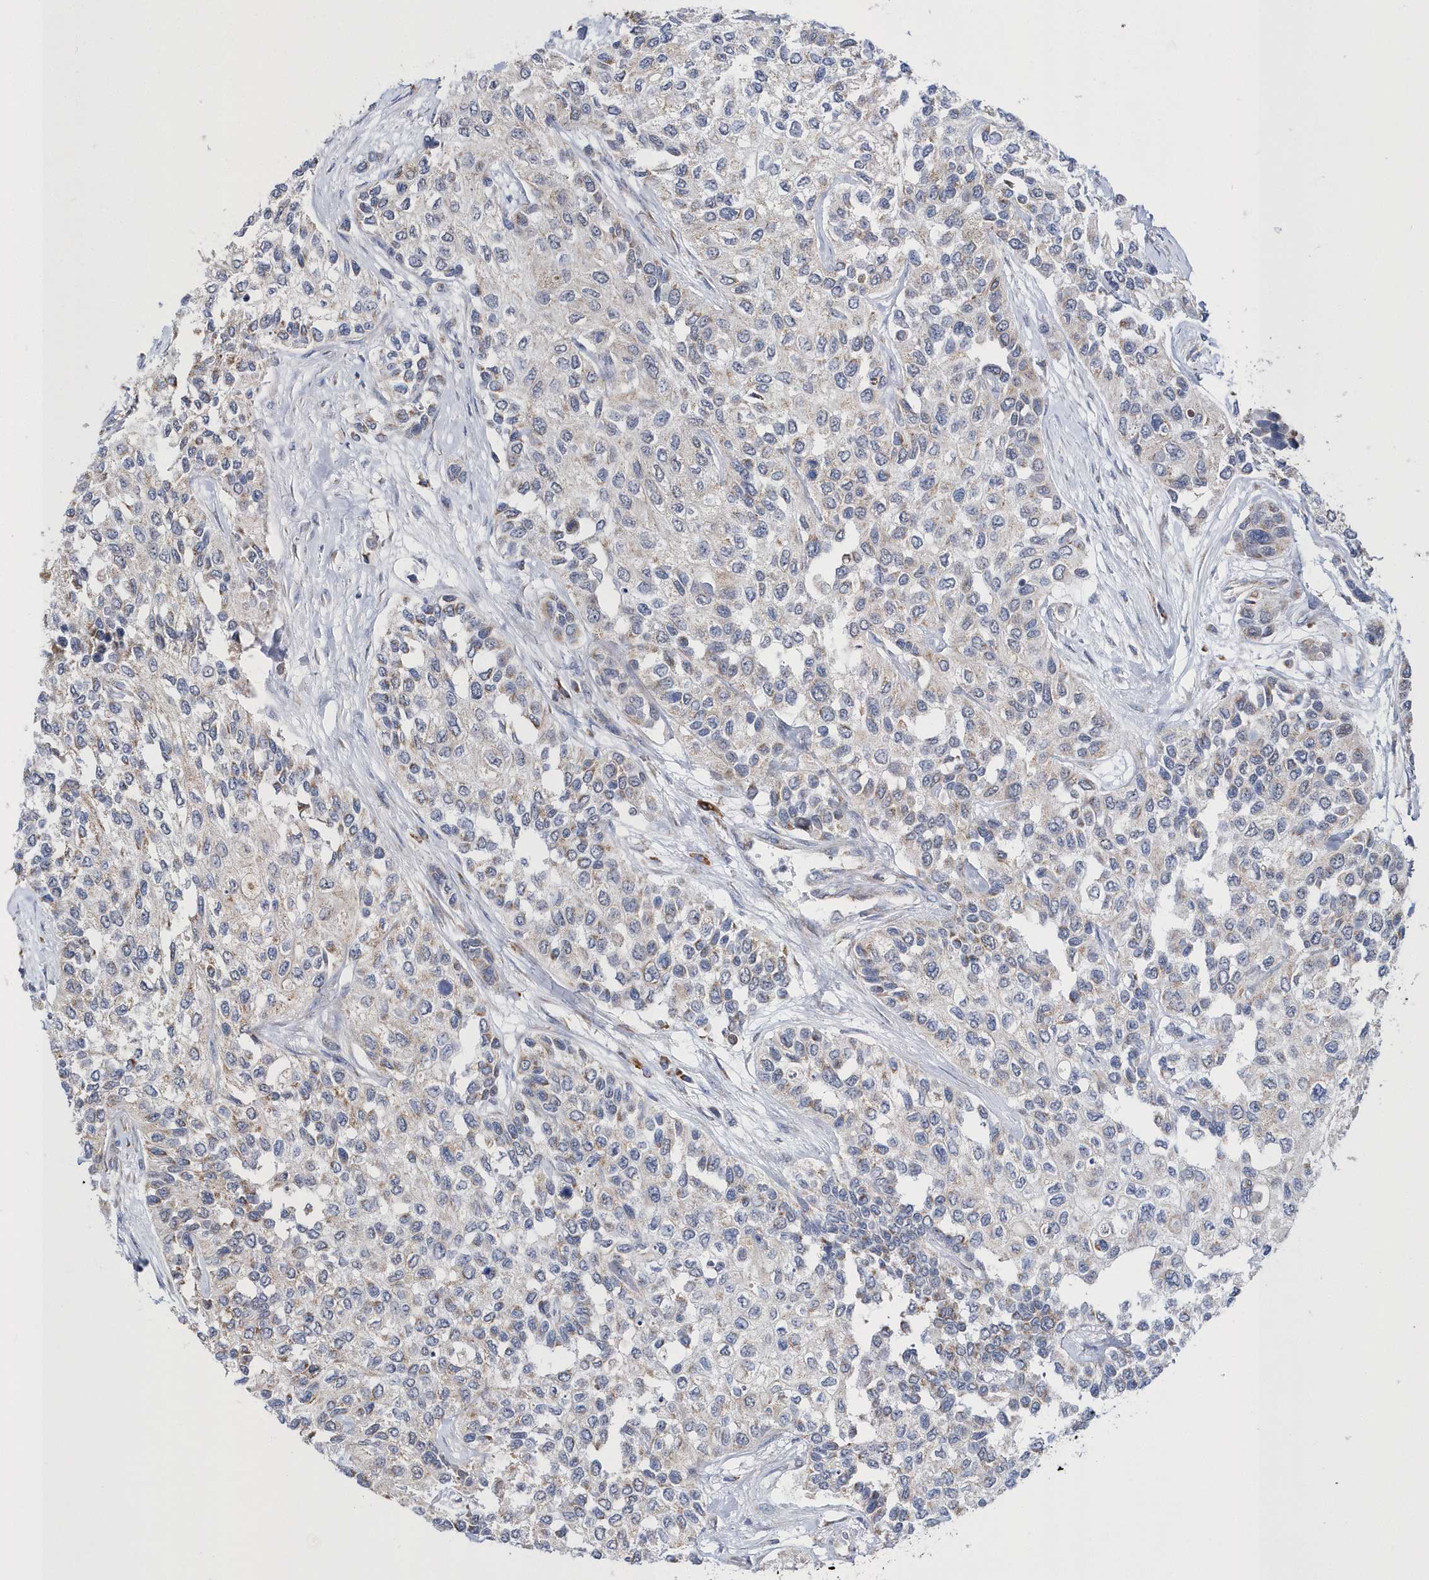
{"staining": {"intensity": "negative", "quantity": "none", "location": "none"}, "tissue": "urothelial cancer", "cell_type": "Tumor cells", "image_type": "cancer", "snomed": [{"axis": "morphology", "description": "Normal tissue, NOS"}, {"axis": "morphology", "description": "Urothelial carcinoma, High grade"}, {"axis": "topography", "description": "Vascular tissue"}, {"axis": "topography", "description": "Urinary bladder"}], "caption": "A histopathology image of human urothelial cancer is negative for staining in tumor cells. (Stains: DAB (3,3'-diaminobenzidine) IHC with hematoxylin counter stain, Microscopy: brightfield microscopy at high magnification).", "gene": "SPATA5", "patient": {"sex": "female", "age": 56}}